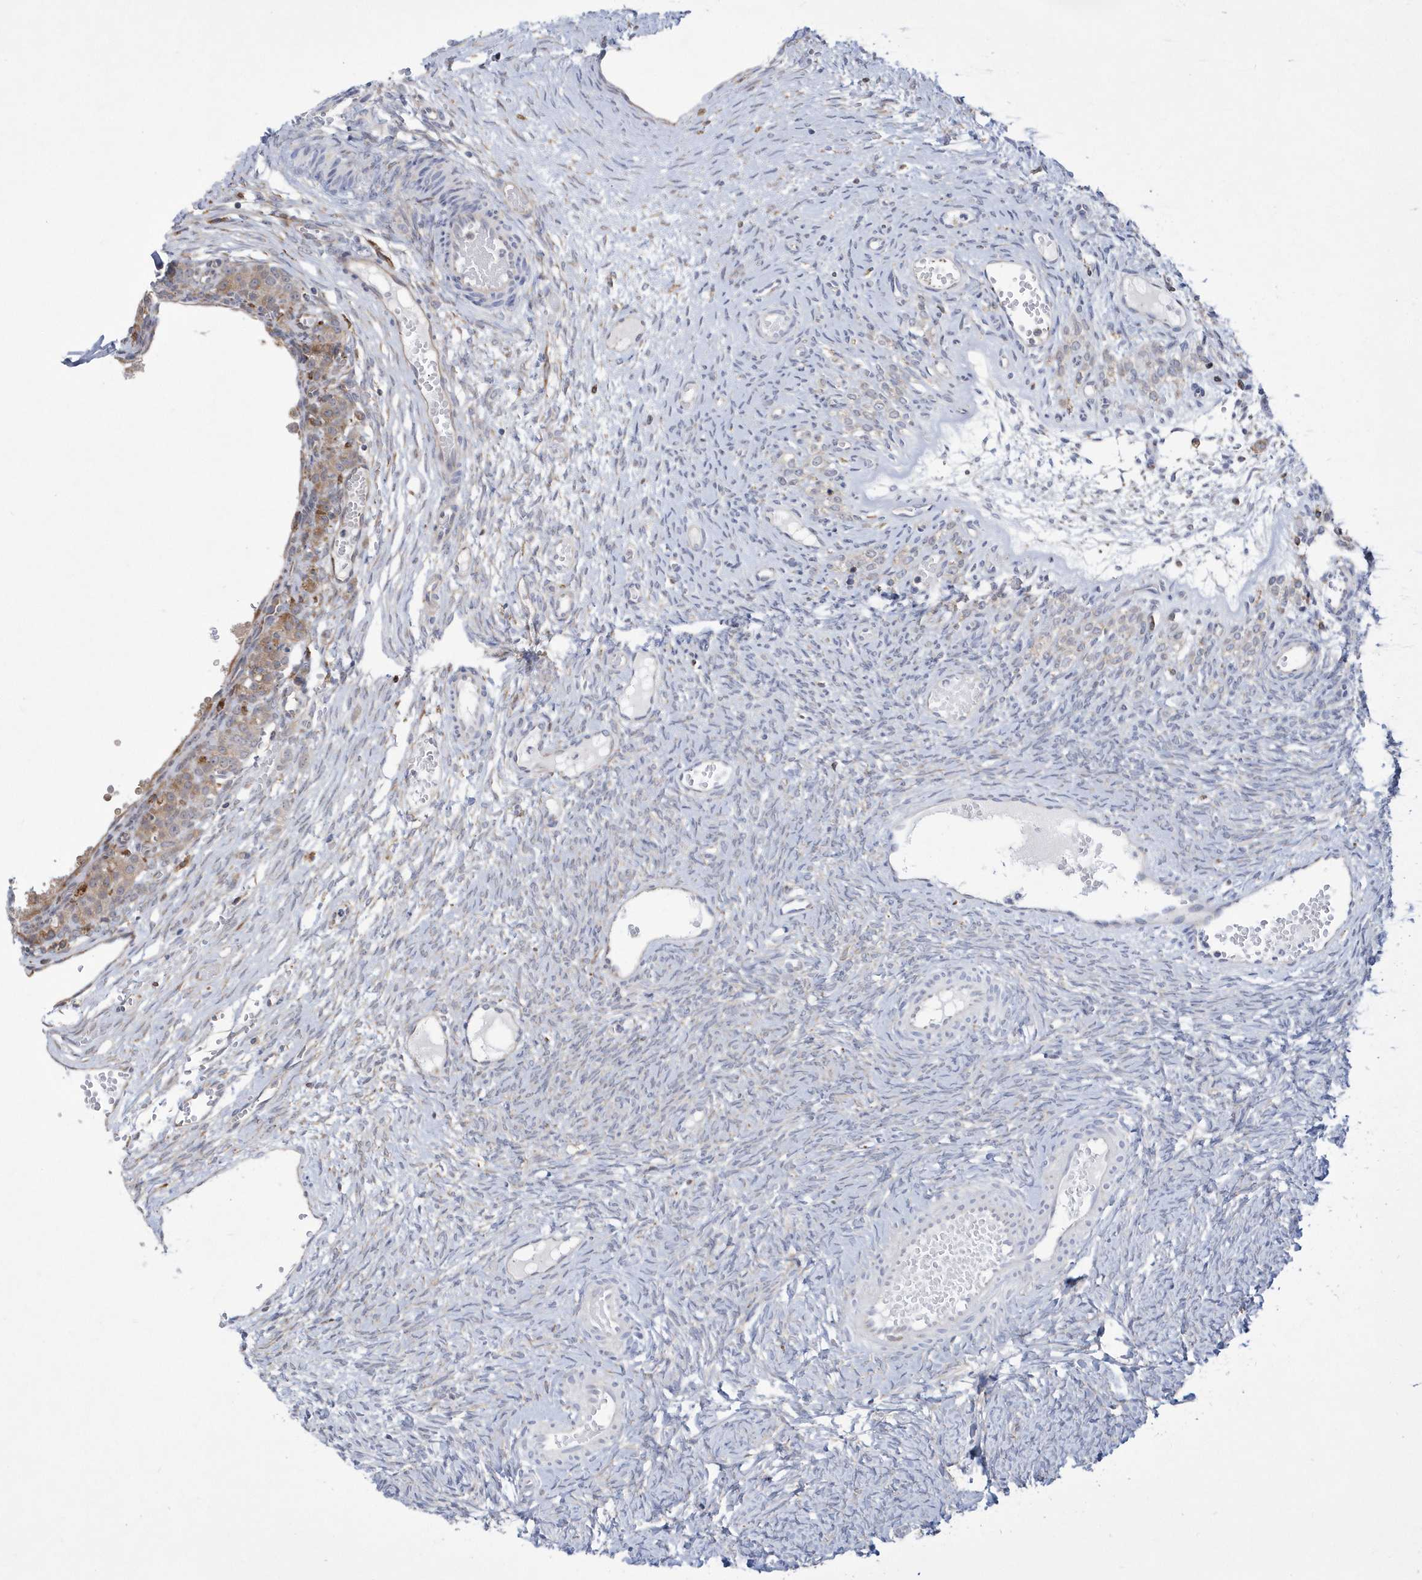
{"staining": {"intensity": "negative", "quantity": "none", "location": "none"}, "tissue": "ovary", "cell_type": "Ovarian stroma cells", "image_type": "normal", "snomed": [{"axis": "morphology", "description": "Adenocarcinoma, NOS"}, {"axis": "topography", "description": "Endometrium"}], "caption": "Photomicrograph shows no protein staining in ovarian stroma cells of normal ovary.", "gene": "MED31", "patient": {"sex": "female", "age": 32}}